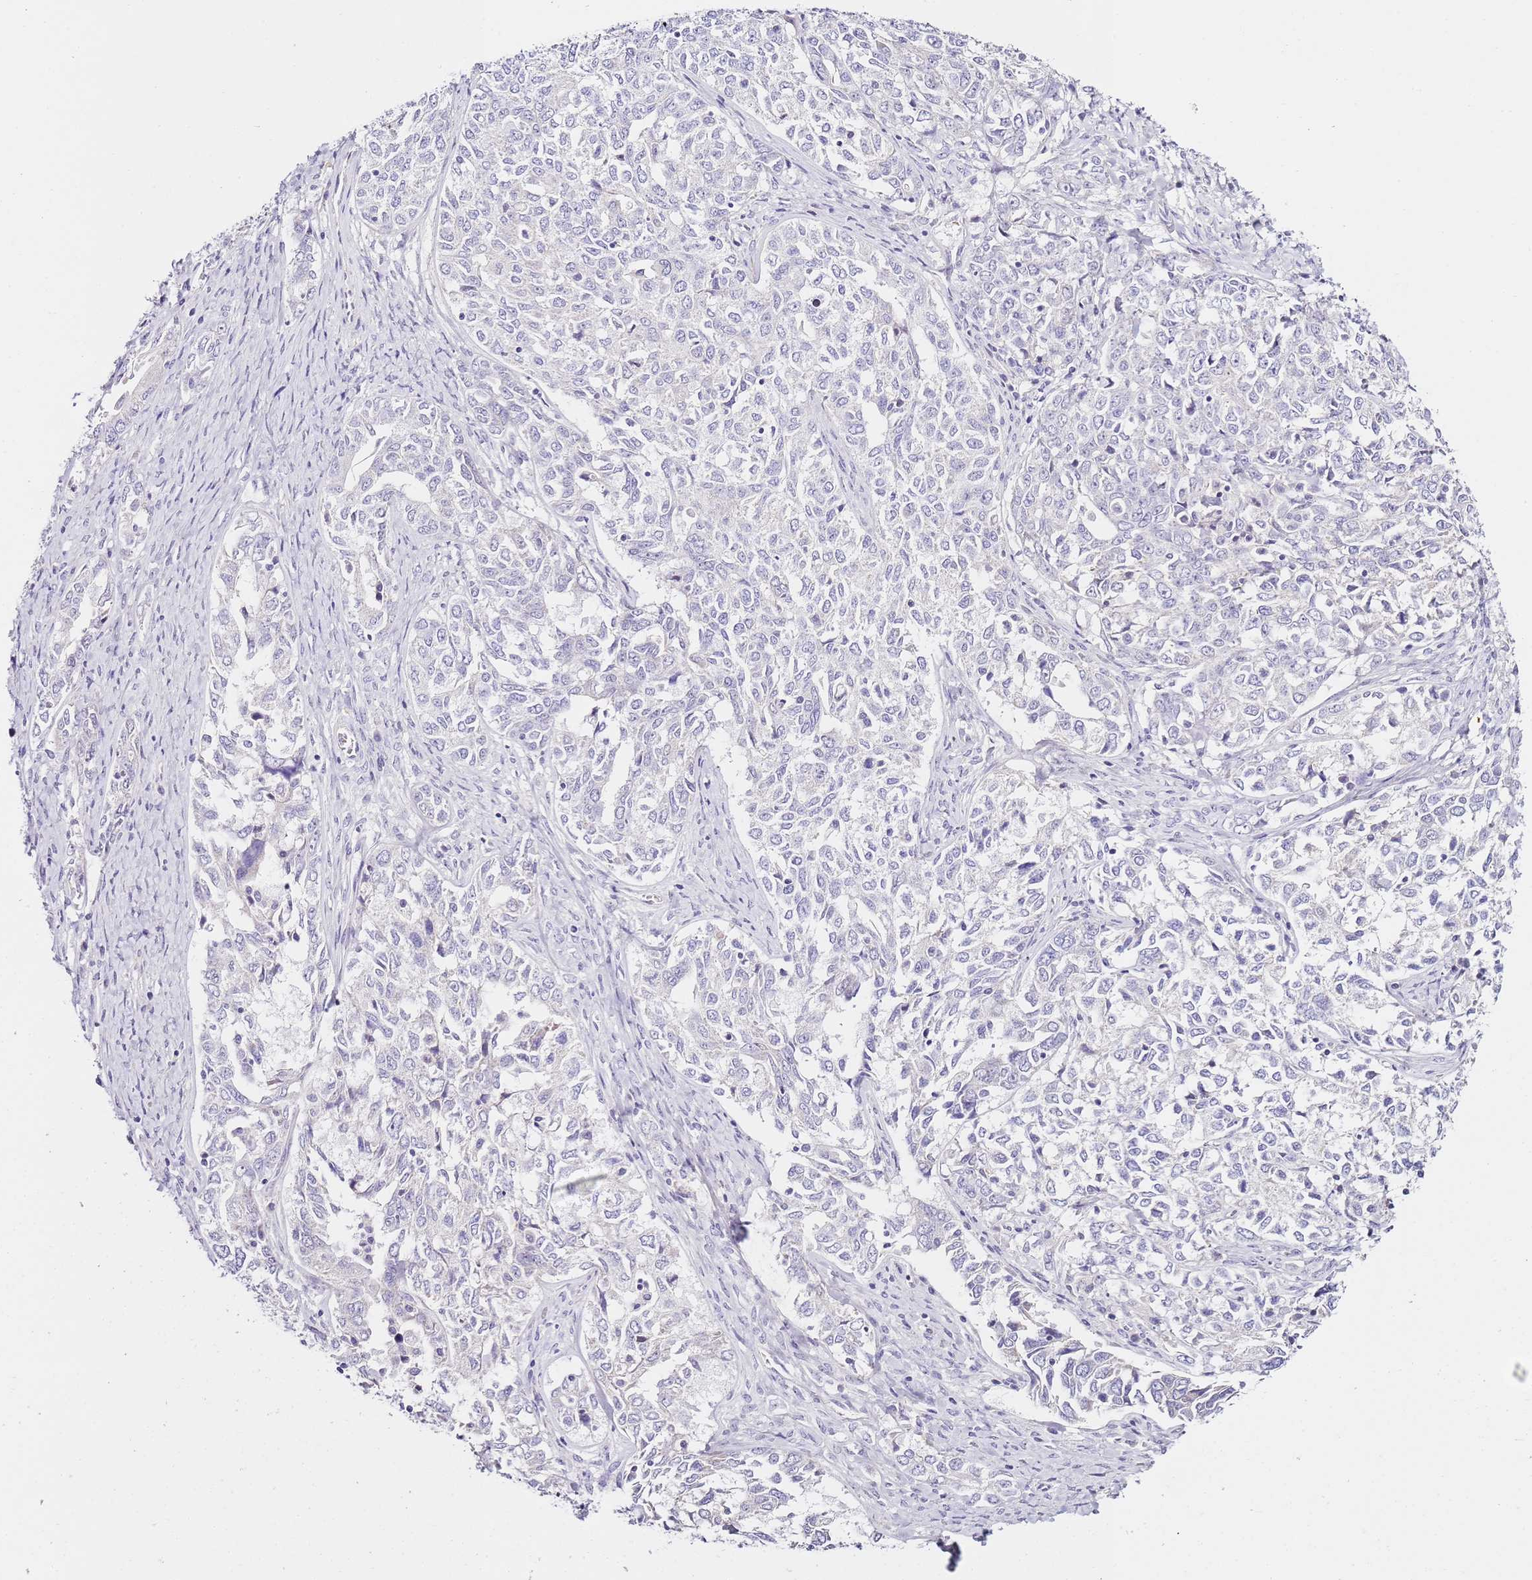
{"staining": {"intensity": "negative", "quantity": "none", "location": "none"}, "tissue": "ovarian cancer", "cell_type": "Tumor cells", "image_type": "cancer", "snomed": [{"axis": "morphology", "description": "Carcinoma, endometroid"}, {"axis": "topography", "description": "Ovary"}], "caption": "IHC photomicrograph of neoplastic tissue: human endometroid carcinoma (ovarian) stained with DAB (3,3'-diaminobenzidine) reveals no significant protein positivity in tumor cells.", "gene": "HGD", "patient": {"sex": "female", "age": 62}}